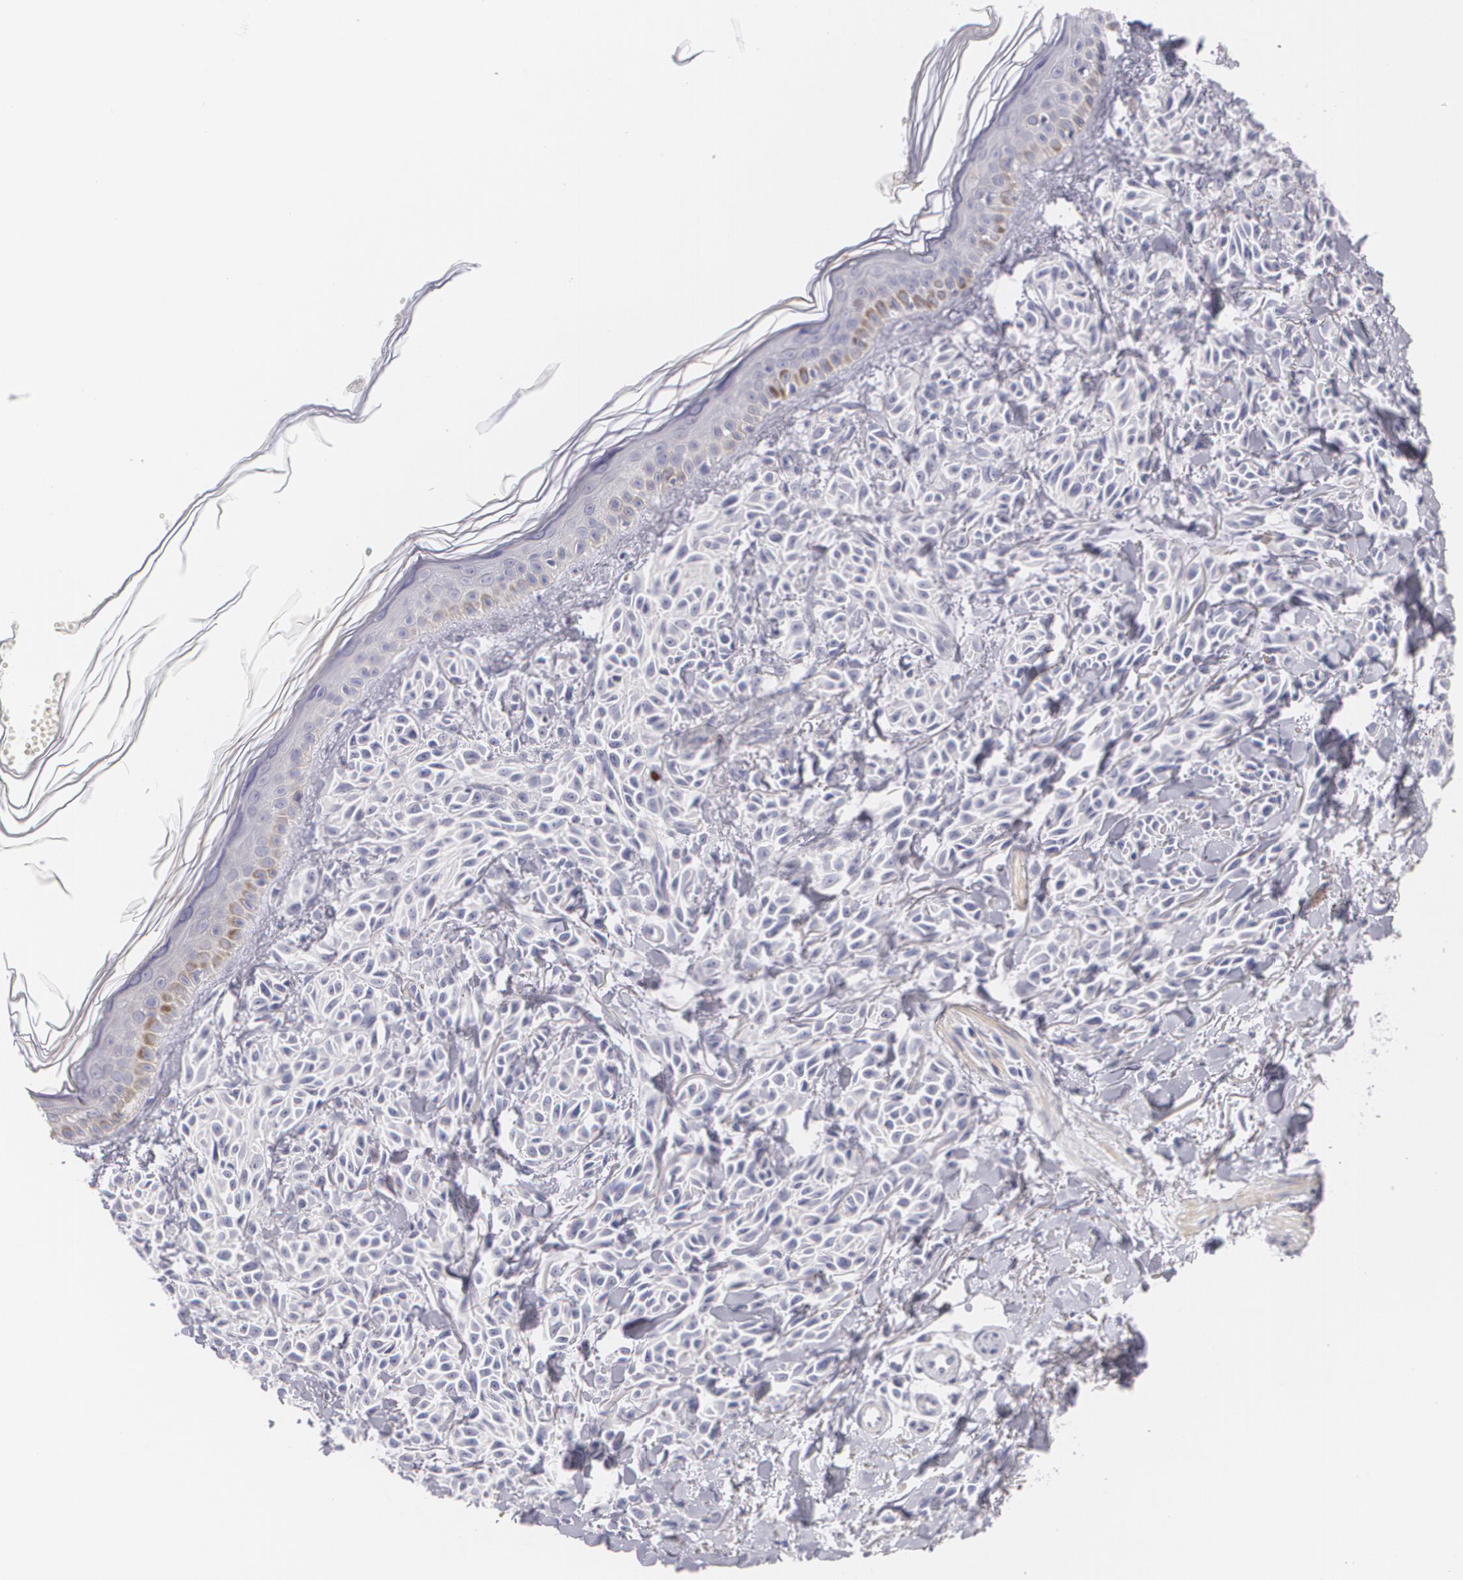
{"staining": {"intensity": "negative", "quantity": "none", "location": "none"}, "tissue": "melanoma", "cell_type": "Tumor cells", "image_type": "cancer", "snomed": [{"axis": "morphology", "description": "Malignant melanoma, NOS"}, {"axis": "topography", "description": "Skin"}], "caption": "Tumor cells show no significant positivity in malignant melanoma.", "gene": "FAM181A", "patient": {"sex": "female", "age": 73}}